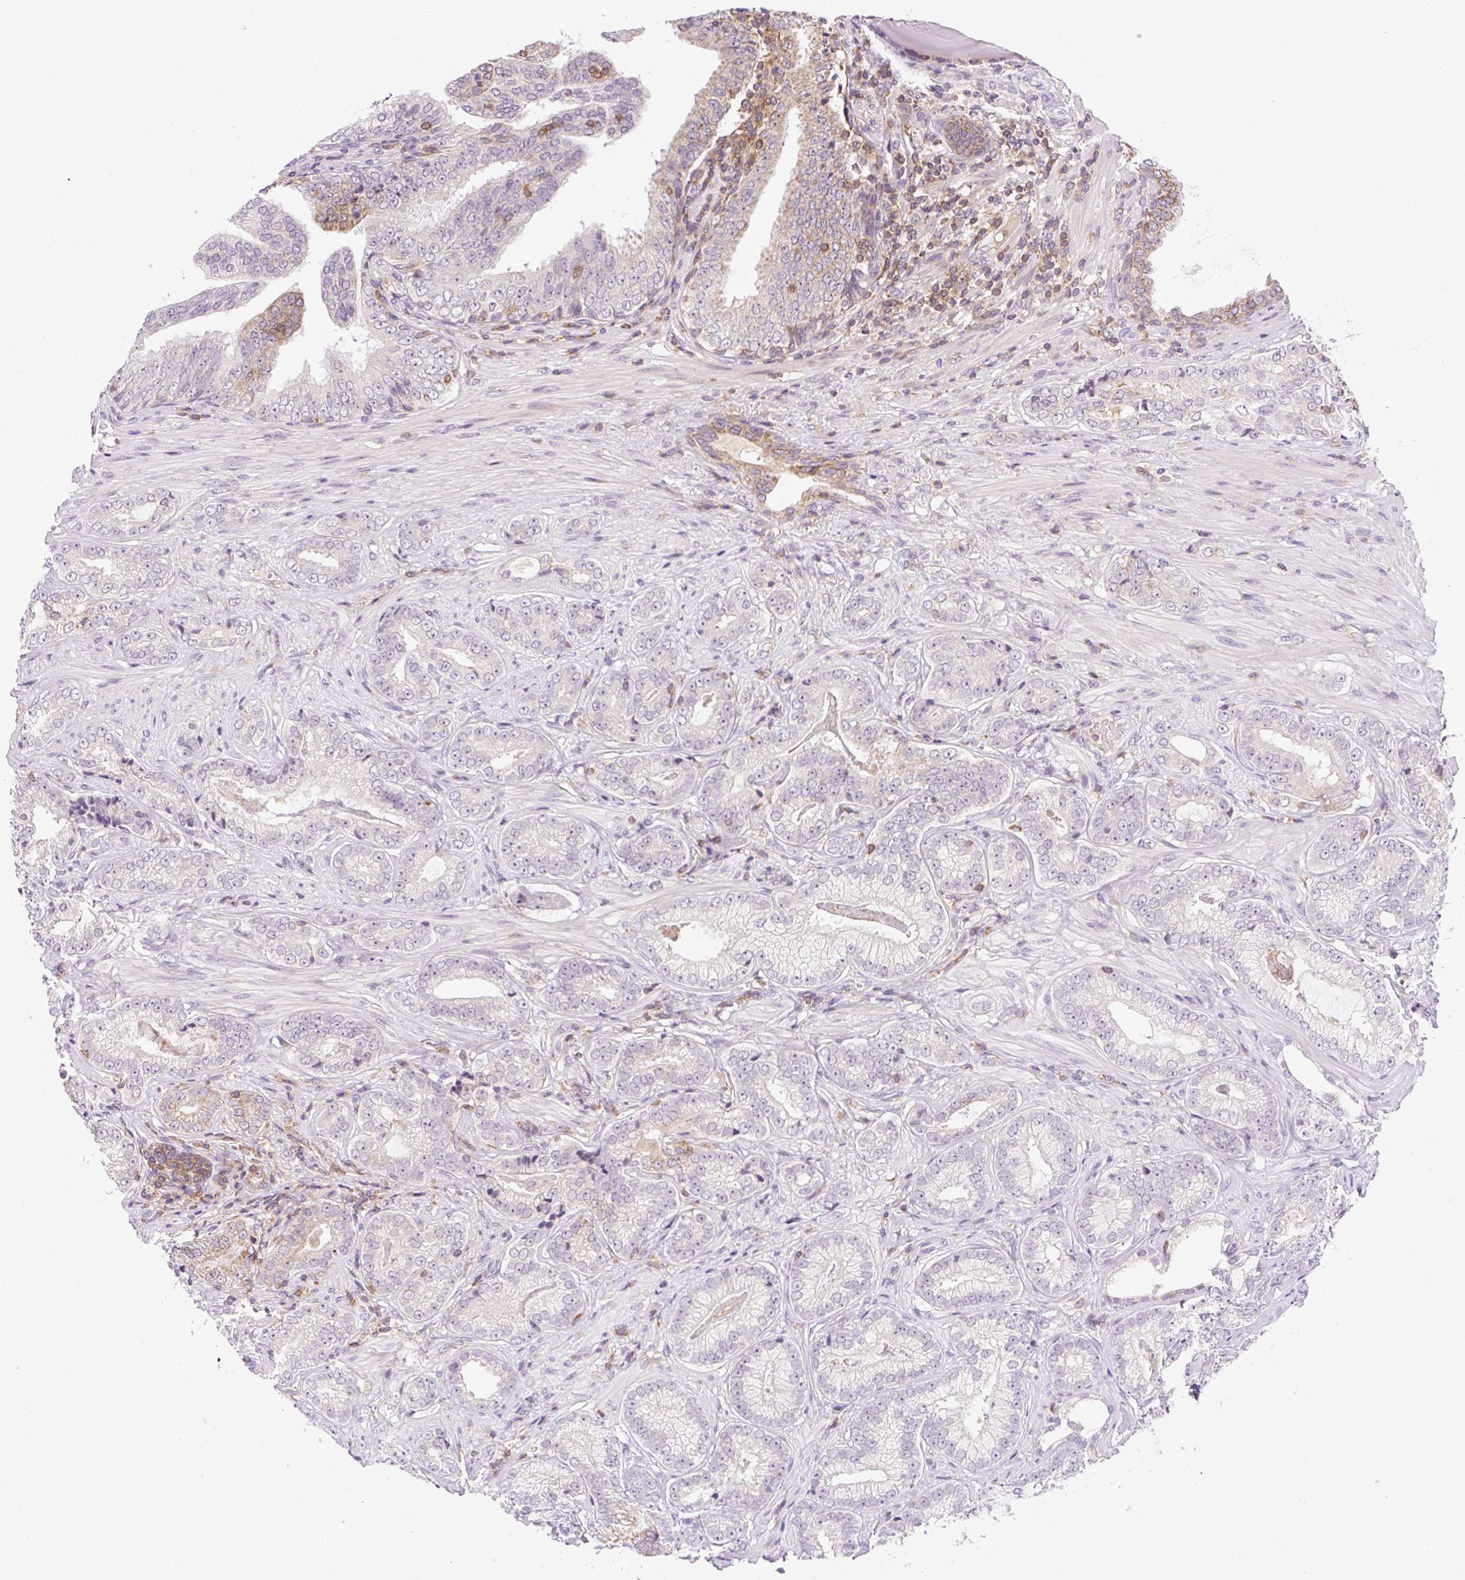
{"staining": {"intensity": "negative", "quantity": "none", "location": "none"}, "tissue": "prostate cancer", "cell_type": "Tumor cells", "image_type": "cancer", "snomed": [{"axis": "morphology", "description": "Adenocarcinoma, Low grade"}, {"axis": "topography", "description": "Prostate"}], "caption": "IHC image of neoplastic tissue: prostate low-grade adenocarcinoma stained with DAB (3,3'-diaminobenzidine) reveals no significant protein expression in tumor cells.", "gene": "CARD11", "patient": {"sex": "male", "age": 61}}